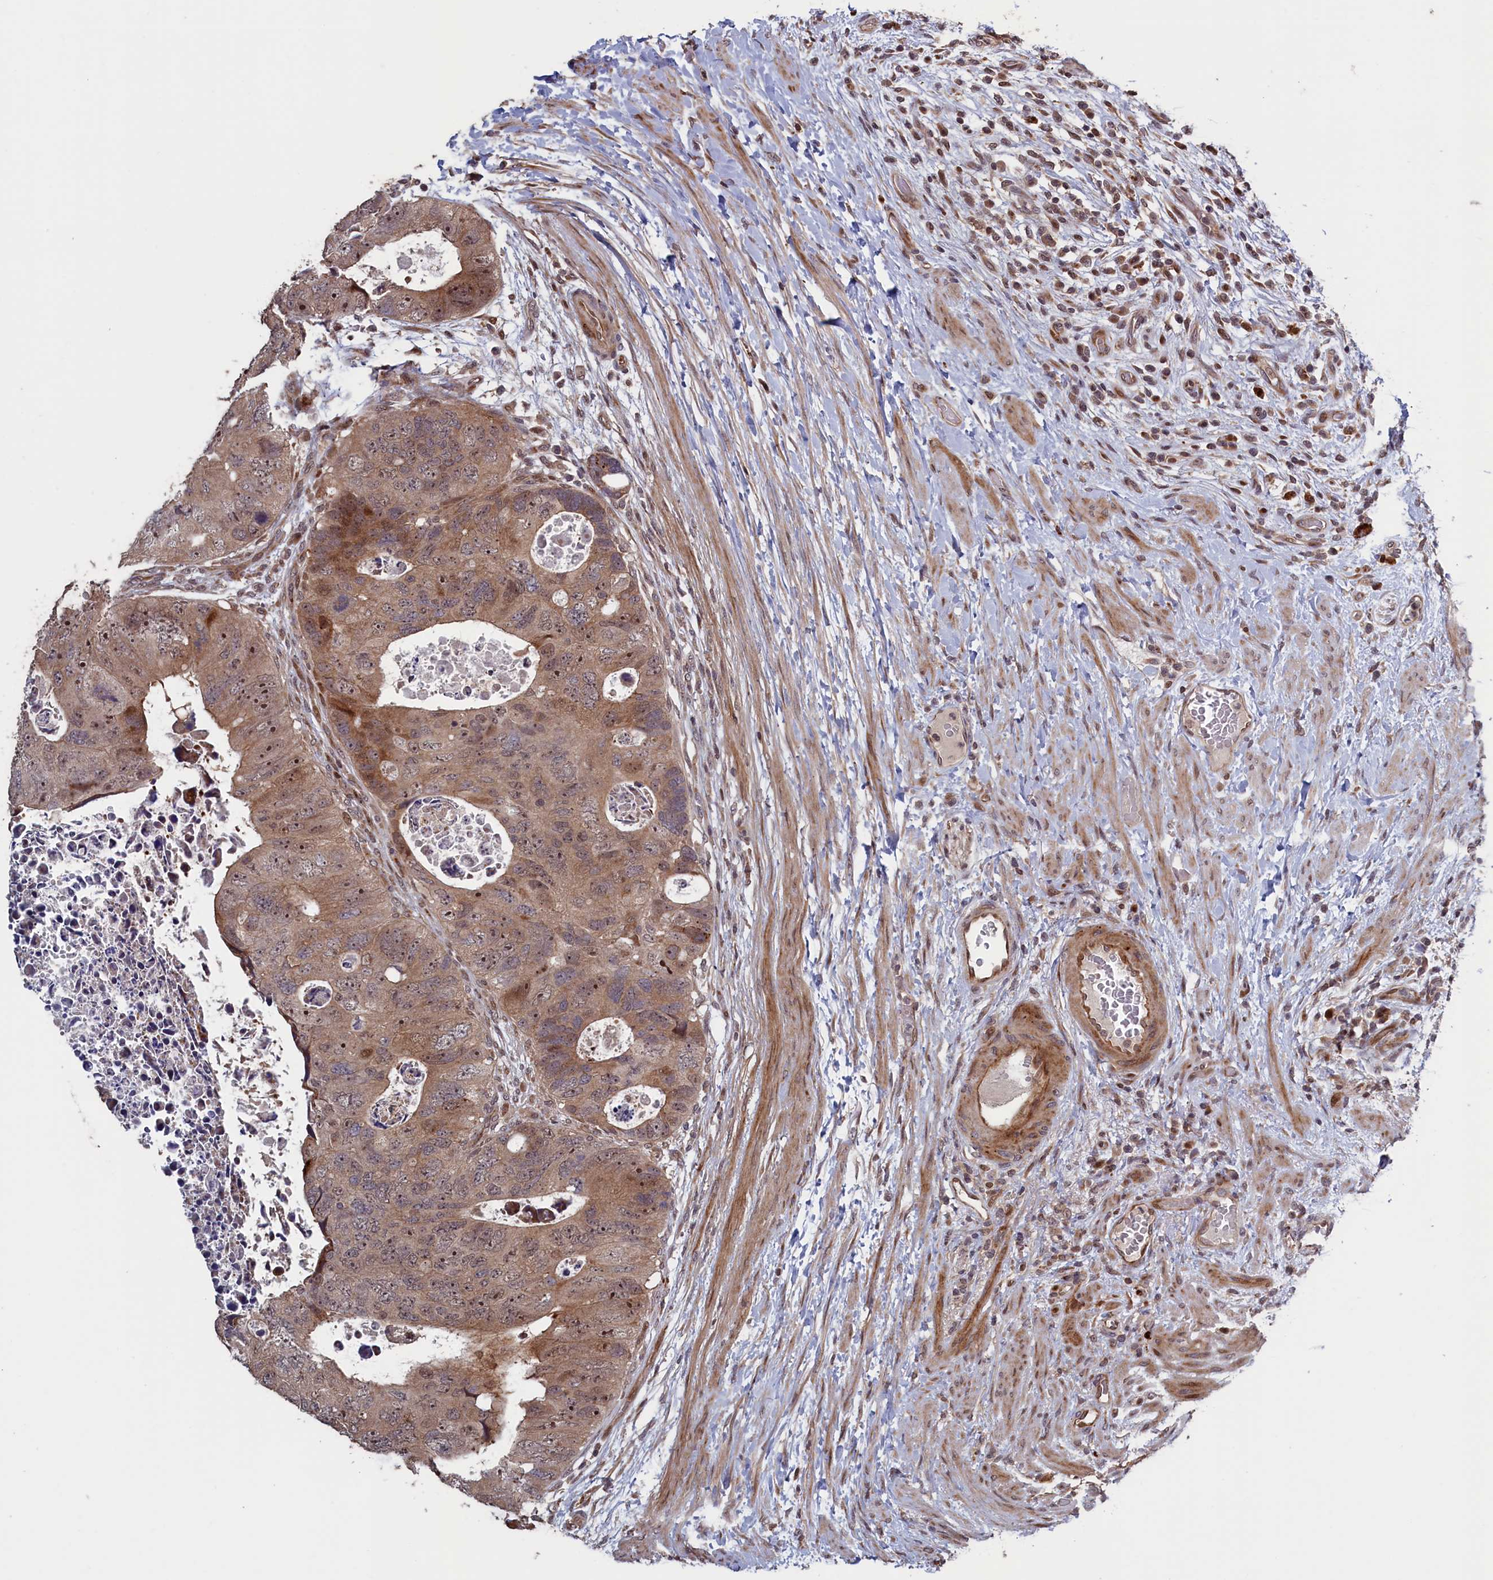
{"staining": {"intensity": "moderate", "quantity": ">75%", "location": "cytoplasmic/membranous,nuclear"}, "tissue": "colorectal cancer", "cell_type": "Tumor cells", "image_type": "cancer", "snomed": [{"axis": "morphology", "description": "Adenocarcinoma, NOS"}, {"axis": "topography", "description": "Rectum"}], "caption": "An immunohistochemistry micrograph of neoplastic tissue is shown. Protein staining in brown highlights moderate cytoplasmic/membranous and nuclear positivity in adenocarcinoma (colorectal) within tumor cells.", "gene": "LSG1", "patient": {"sex": "male", "age": 59}}